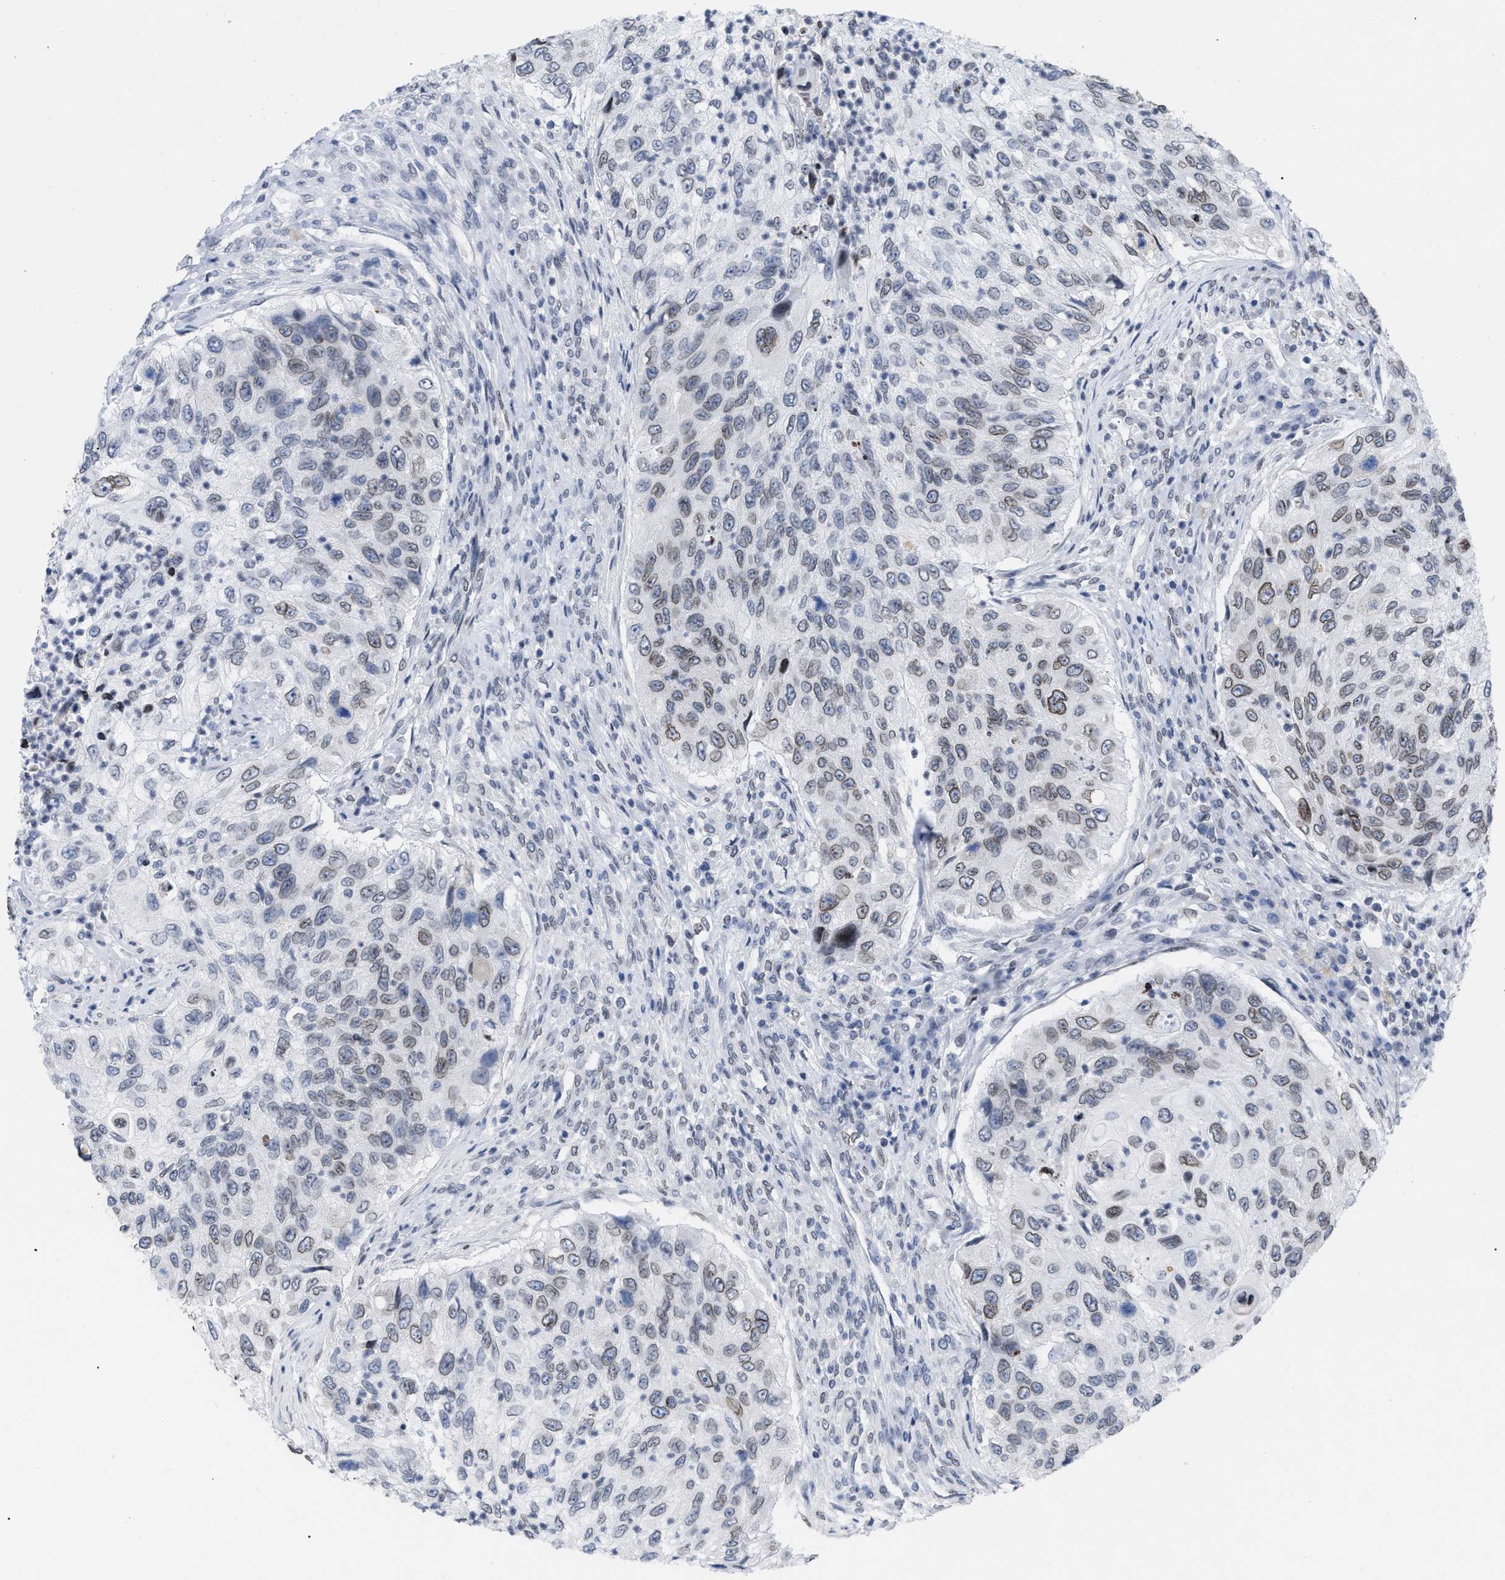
{"staining": {"intensity": "weak", "quantity": "<25%", "location": "cytoplasmic/membranous,nuclear"}, "tissue": "urothelial cancer", "cell_type": "Tumor cells", "image_type": "cancer", "snomed": [{"axis": "morphology", "description": "Urothelial carcinoma, High grade"}, {"axis": "topography", "description": "Urinary bladder"}], "caption": "The IHC micrograph has no significant positivity in tumor cells of urothelial carcinoma (high-grade) tissue. (Brightfield microscopy of DAB (3,3'-diaminobenzidine) IHC at high magnification).", "gene": "TPR", "patient": {"sex": "female", "age": 60}}